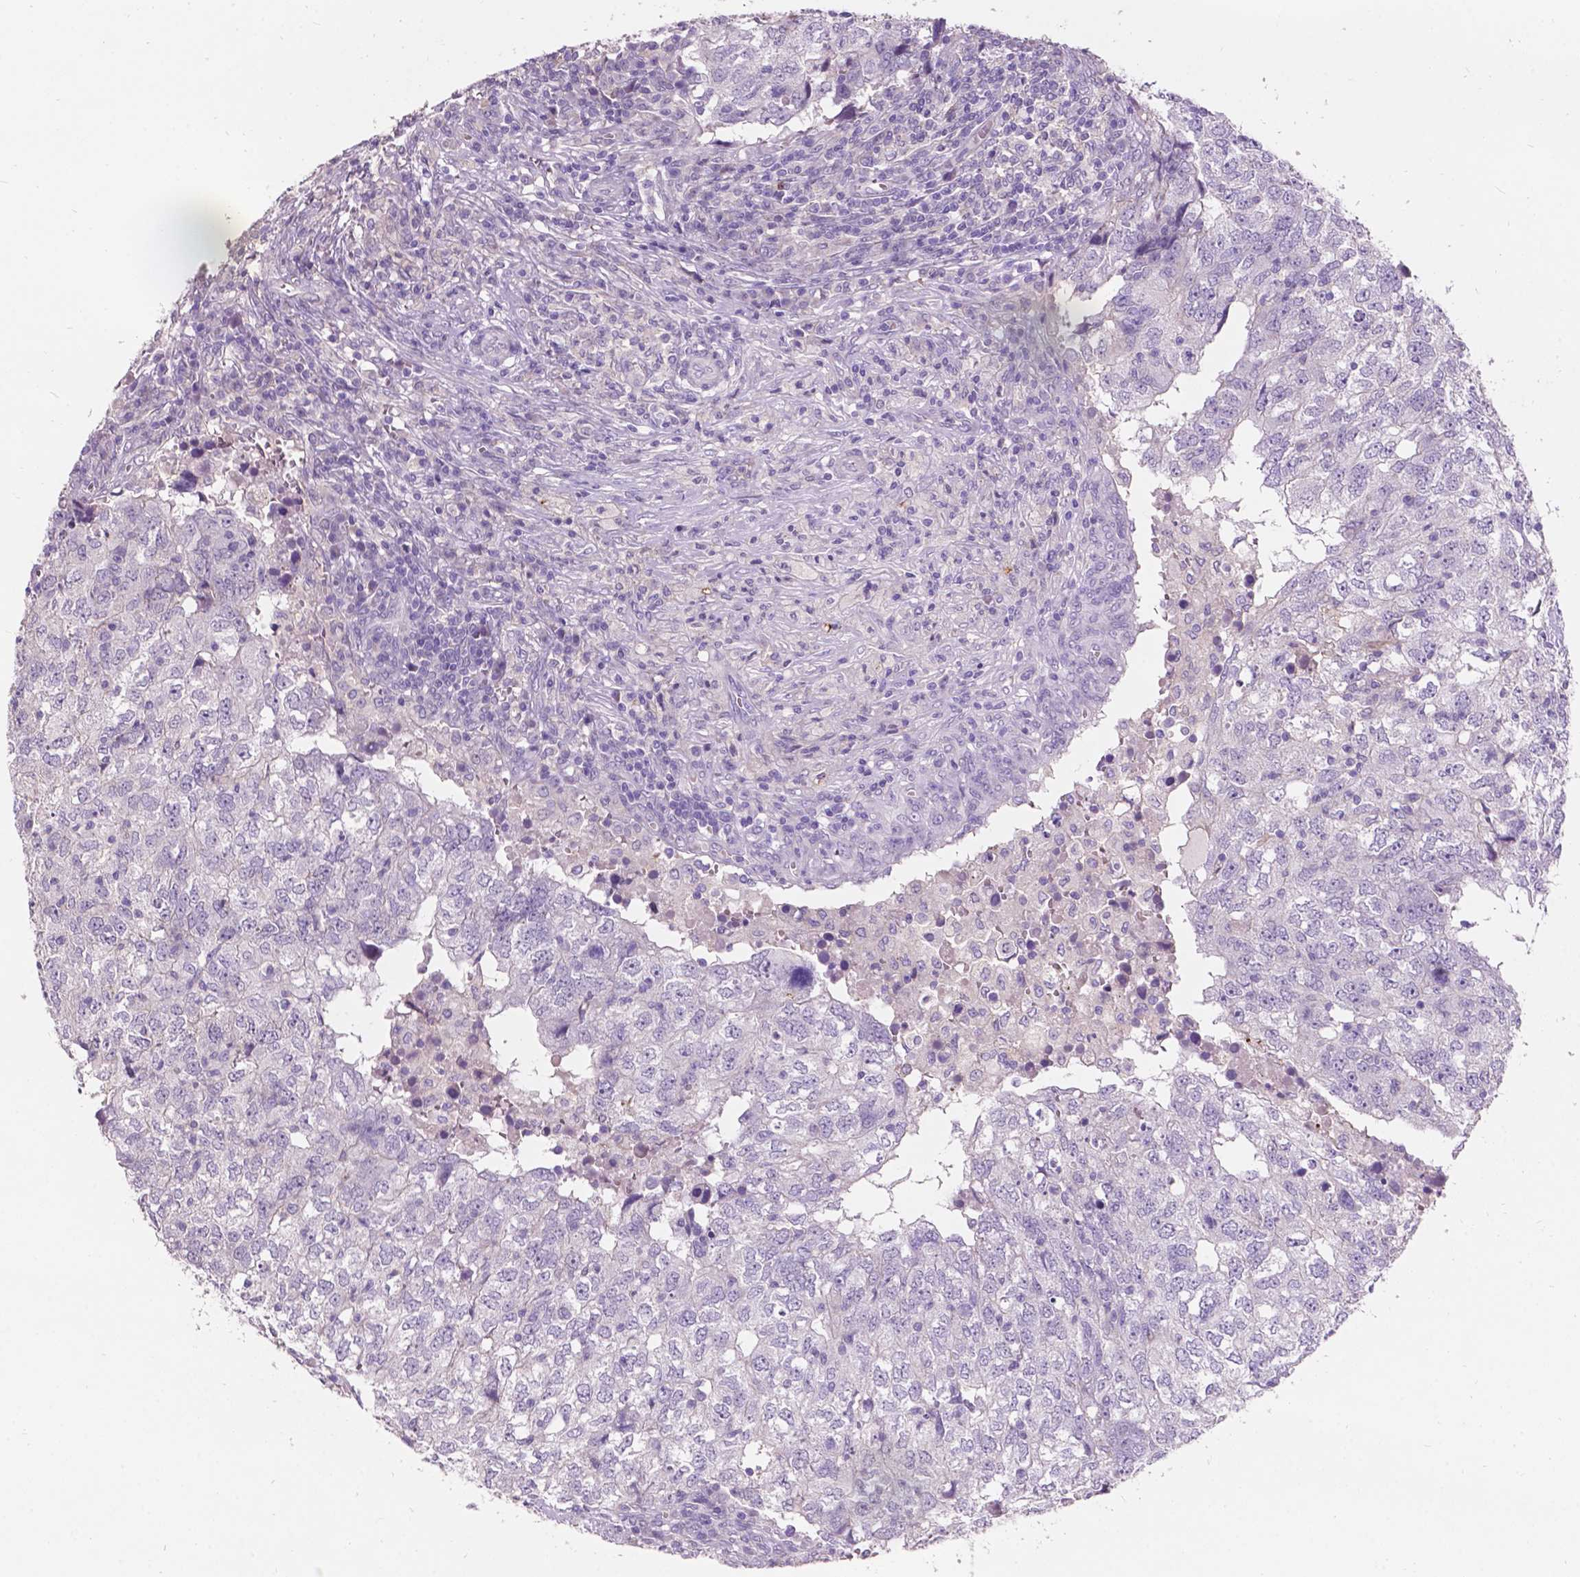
{"staining": {"intensity": "negative", "quantity": "none", "location": "none"}, "tissue": "breast cancer", "cell_type": "Tumor cells", "image_type": "cancer", "snomed": [{"axis": "morphology", "description": "Duct carcinoma"}, {"axis": "topography", "description": "Breast"}], "caption": "The image demonstrates no staining of tumor cells in breast cancer (intraductal carcinoma).", "gene": "PLSCR1", "patient": {"sex": "female", "age": 30}}